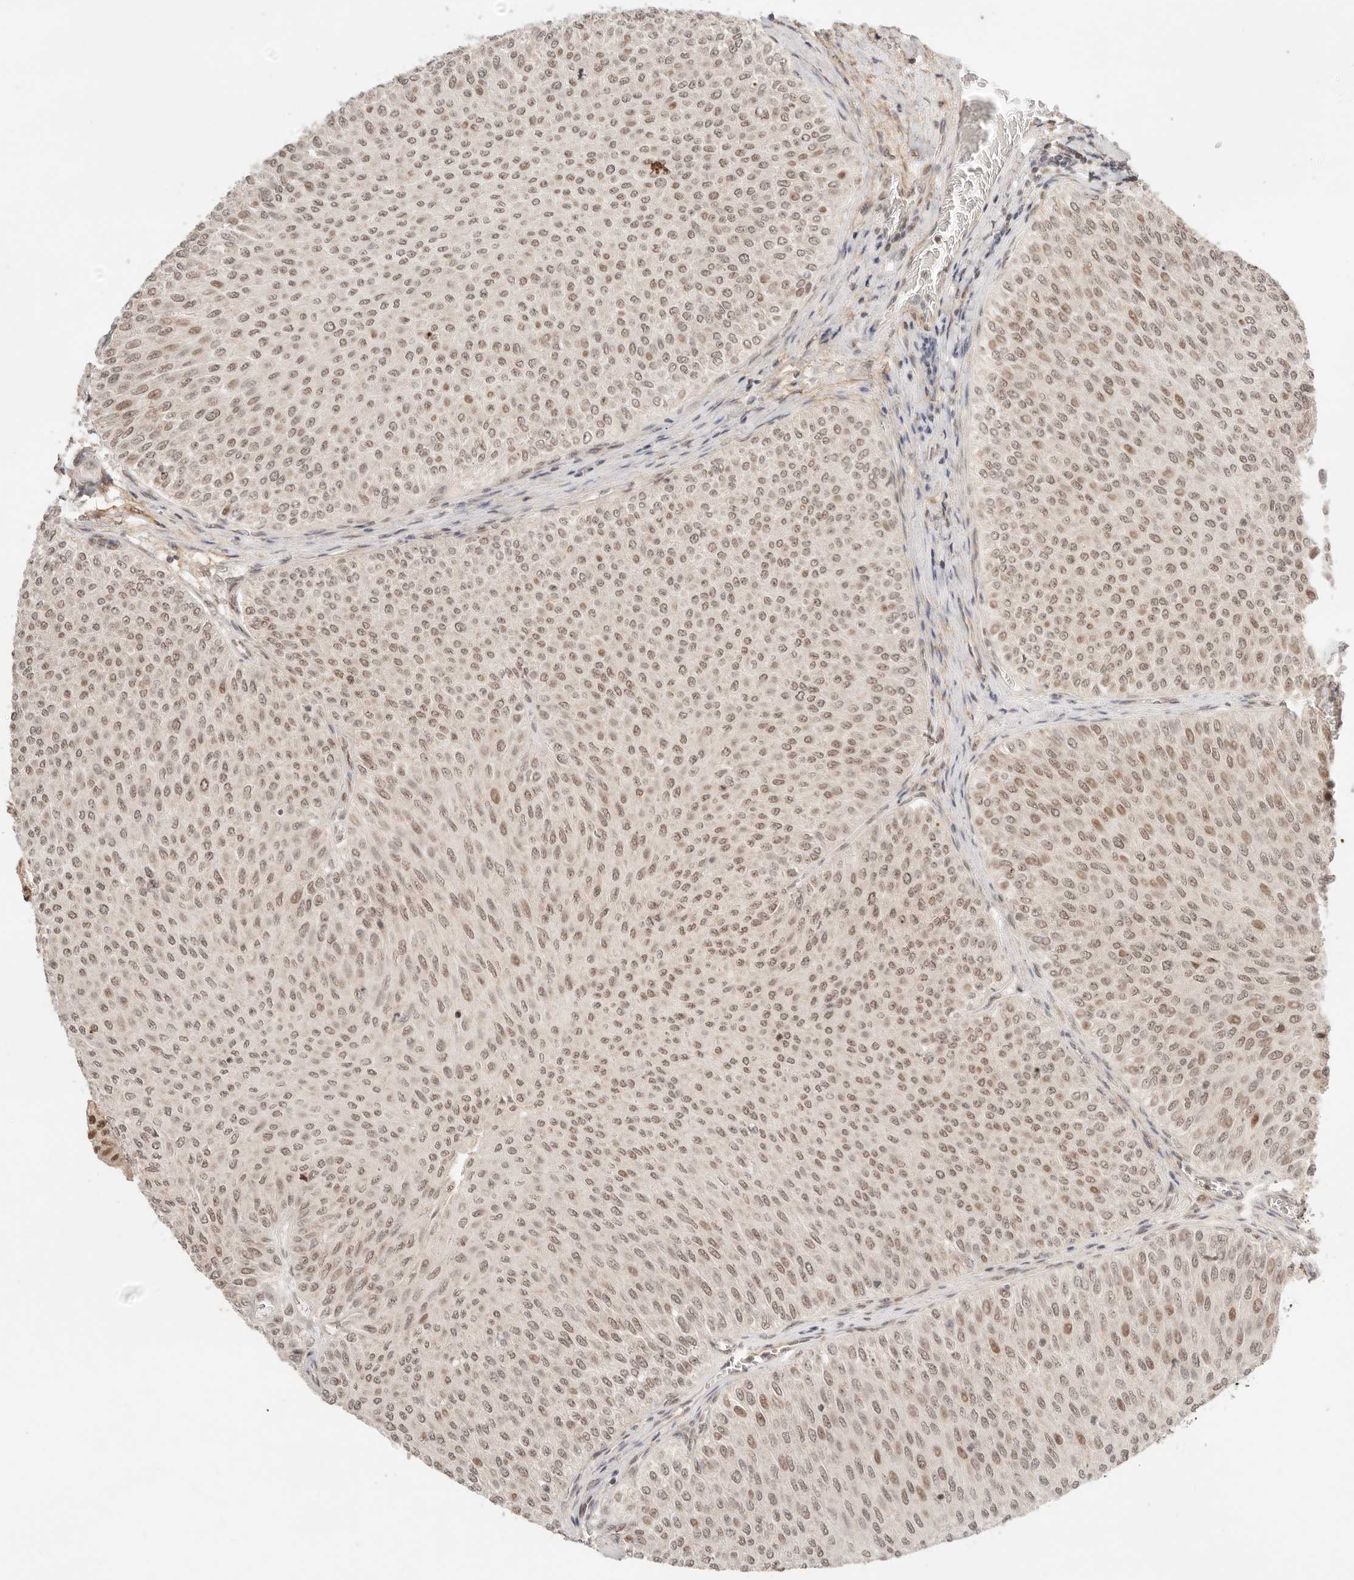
{"staining": {"intensity": "moderate", "quantity": "25%-75%", "location": "nuclear"}, "tissue": "urothelial cancer", "cell_type": "Tumor cells", "image_type": "cancer", "snomed": [{"axis": "morphology", "description": "Urothelial carcinoma, Low grade"}, {"axis": "topography", "description": "Urinary bladder"}], "caption": "Protein analysis of urothelial cancer tissue reveals moderate nuclear positivity in about 25%-75% of tumor cells.", "gene": "GTF2E2", "patient": {"sex": "male", "age": 78}}